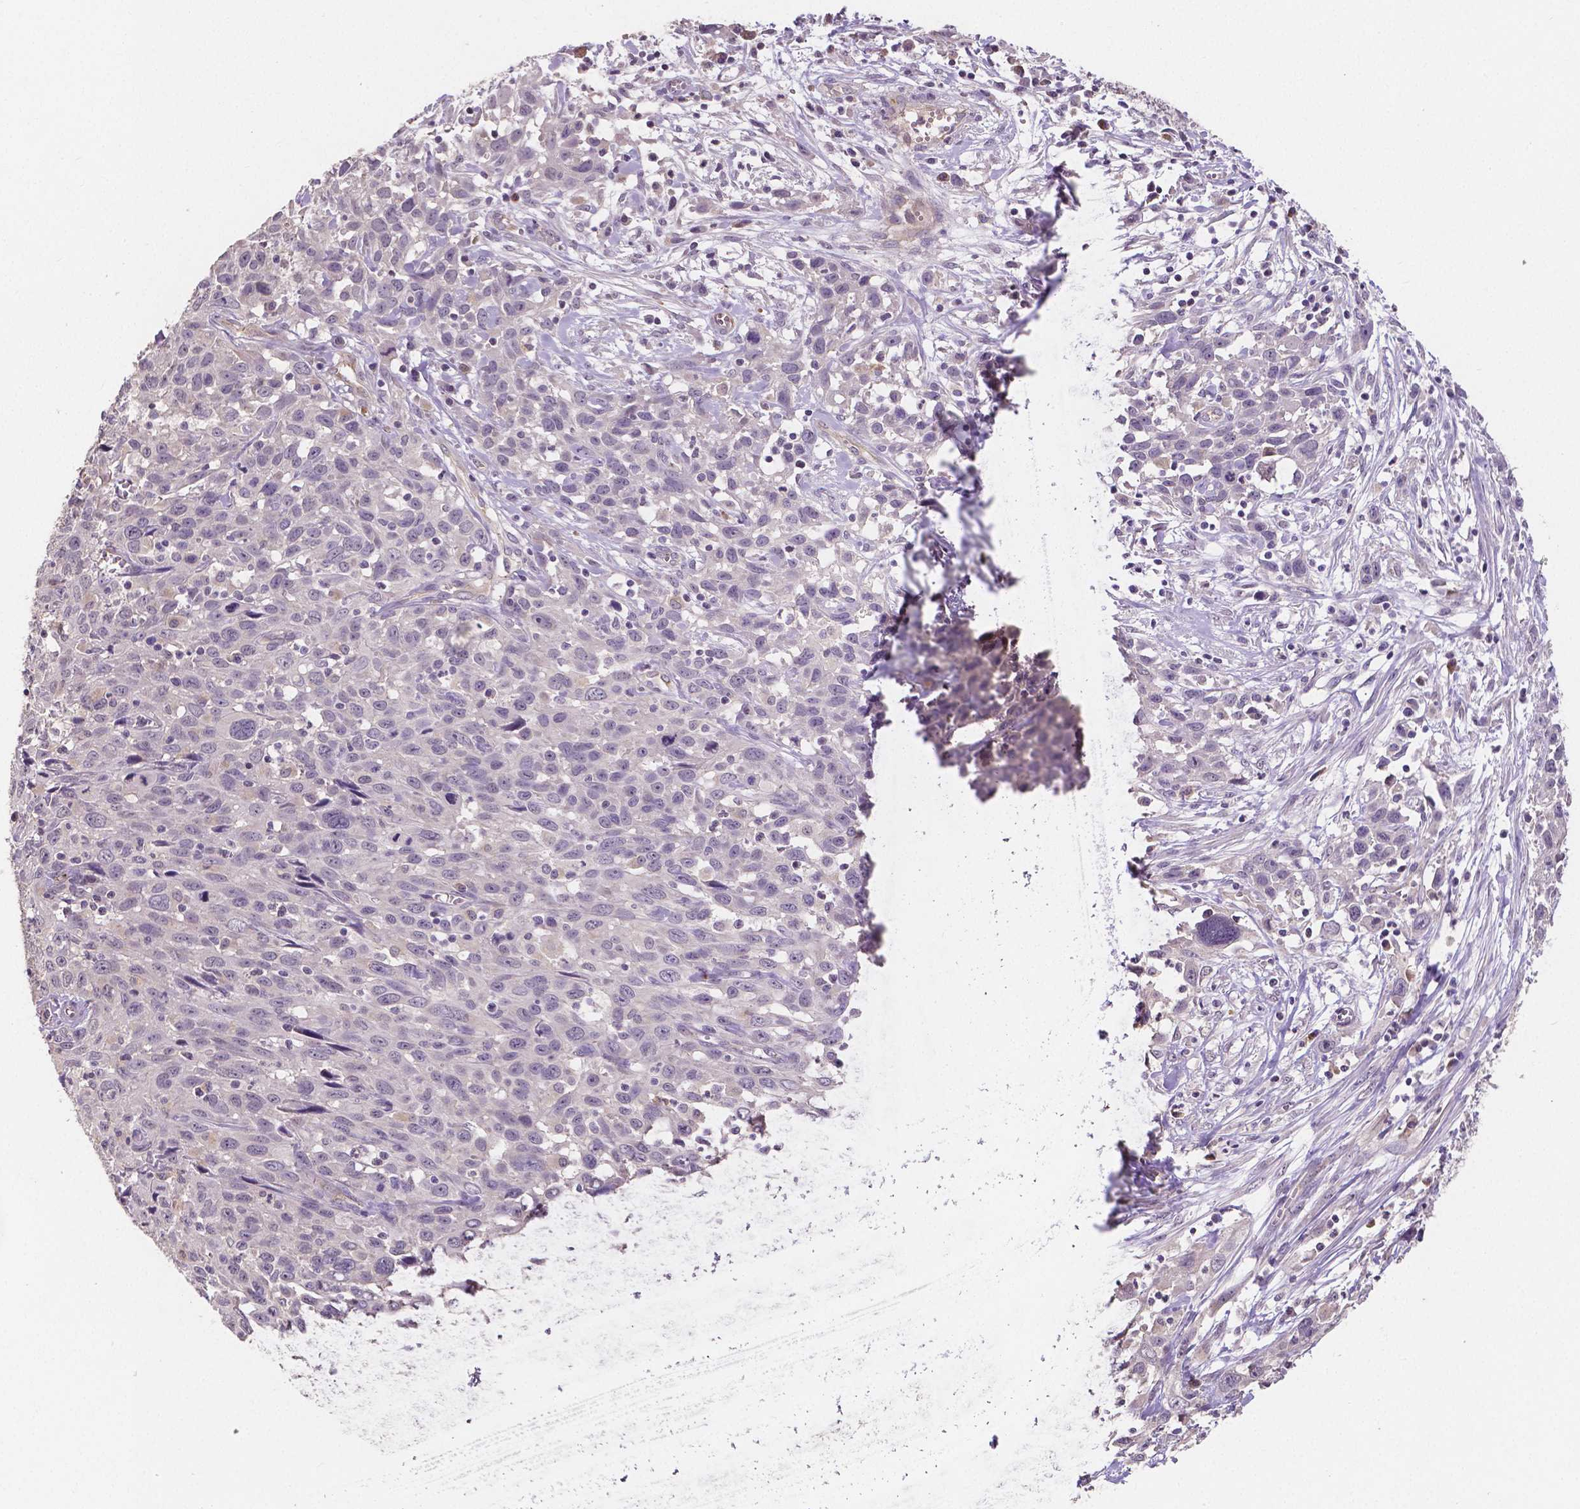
{"staining": {"intensity": "negative", "quantity": "none", "location": "none"}, "tissue": "cervical cancer", "cell_type": "Tumor cells", "image_type": "cancer", "snomed": [{"axis": "morphology", "description": "Squamous cell carcinoma, NOS"}, {"axis": "topography", "description": "Cervix"}], "caption": "Immunohistochemical staining of human cervical cancer exhibits no significant positivity in tumor cells.", "gene": "ELAVL2", "patient": {"sex": "female", "age": 38}}